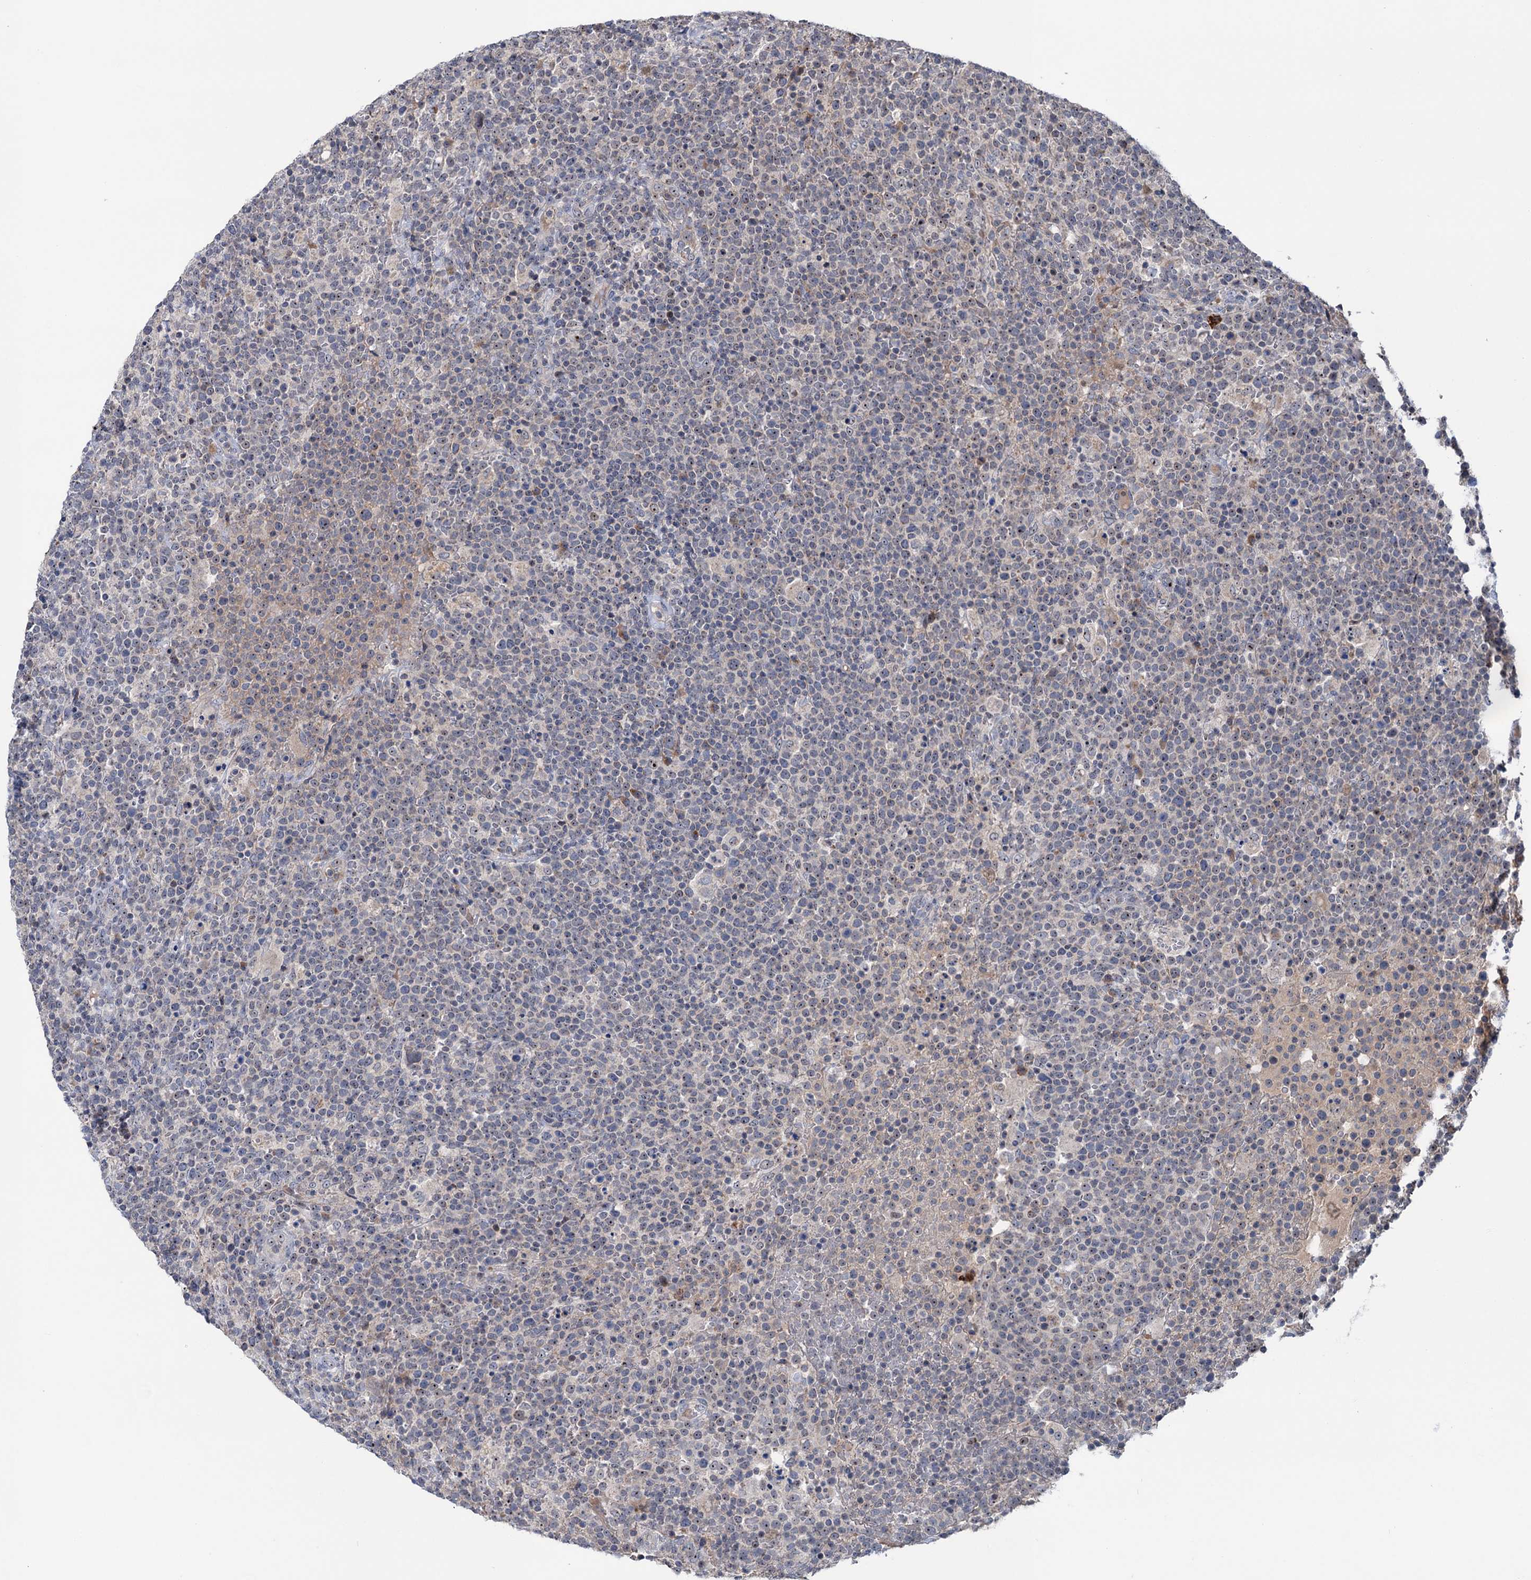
{"staining": {"intensity": "weak", "quantity": "25%-75%", "location": "nuclear"}, "tissue": "lymphoma", "cell_type": "Tumor cells", "image_type": "cancer", "snomed": [{"axis": "morphology", "description": "Malignant lymphoma, non-Hodgkin's type, High grade"}, {"axis": "topography", "description": "Lymph node"}], "caption": "A micrograph showing weak nuclear staining in approximately 25%-75% of tumor cells in high-grade malignant lymphoma, non-Hodgkin's type, as visualized by brown immunohistochemical staining.", "gene": "HTR3B", "patient": {"sex": "male", "age": 61}}